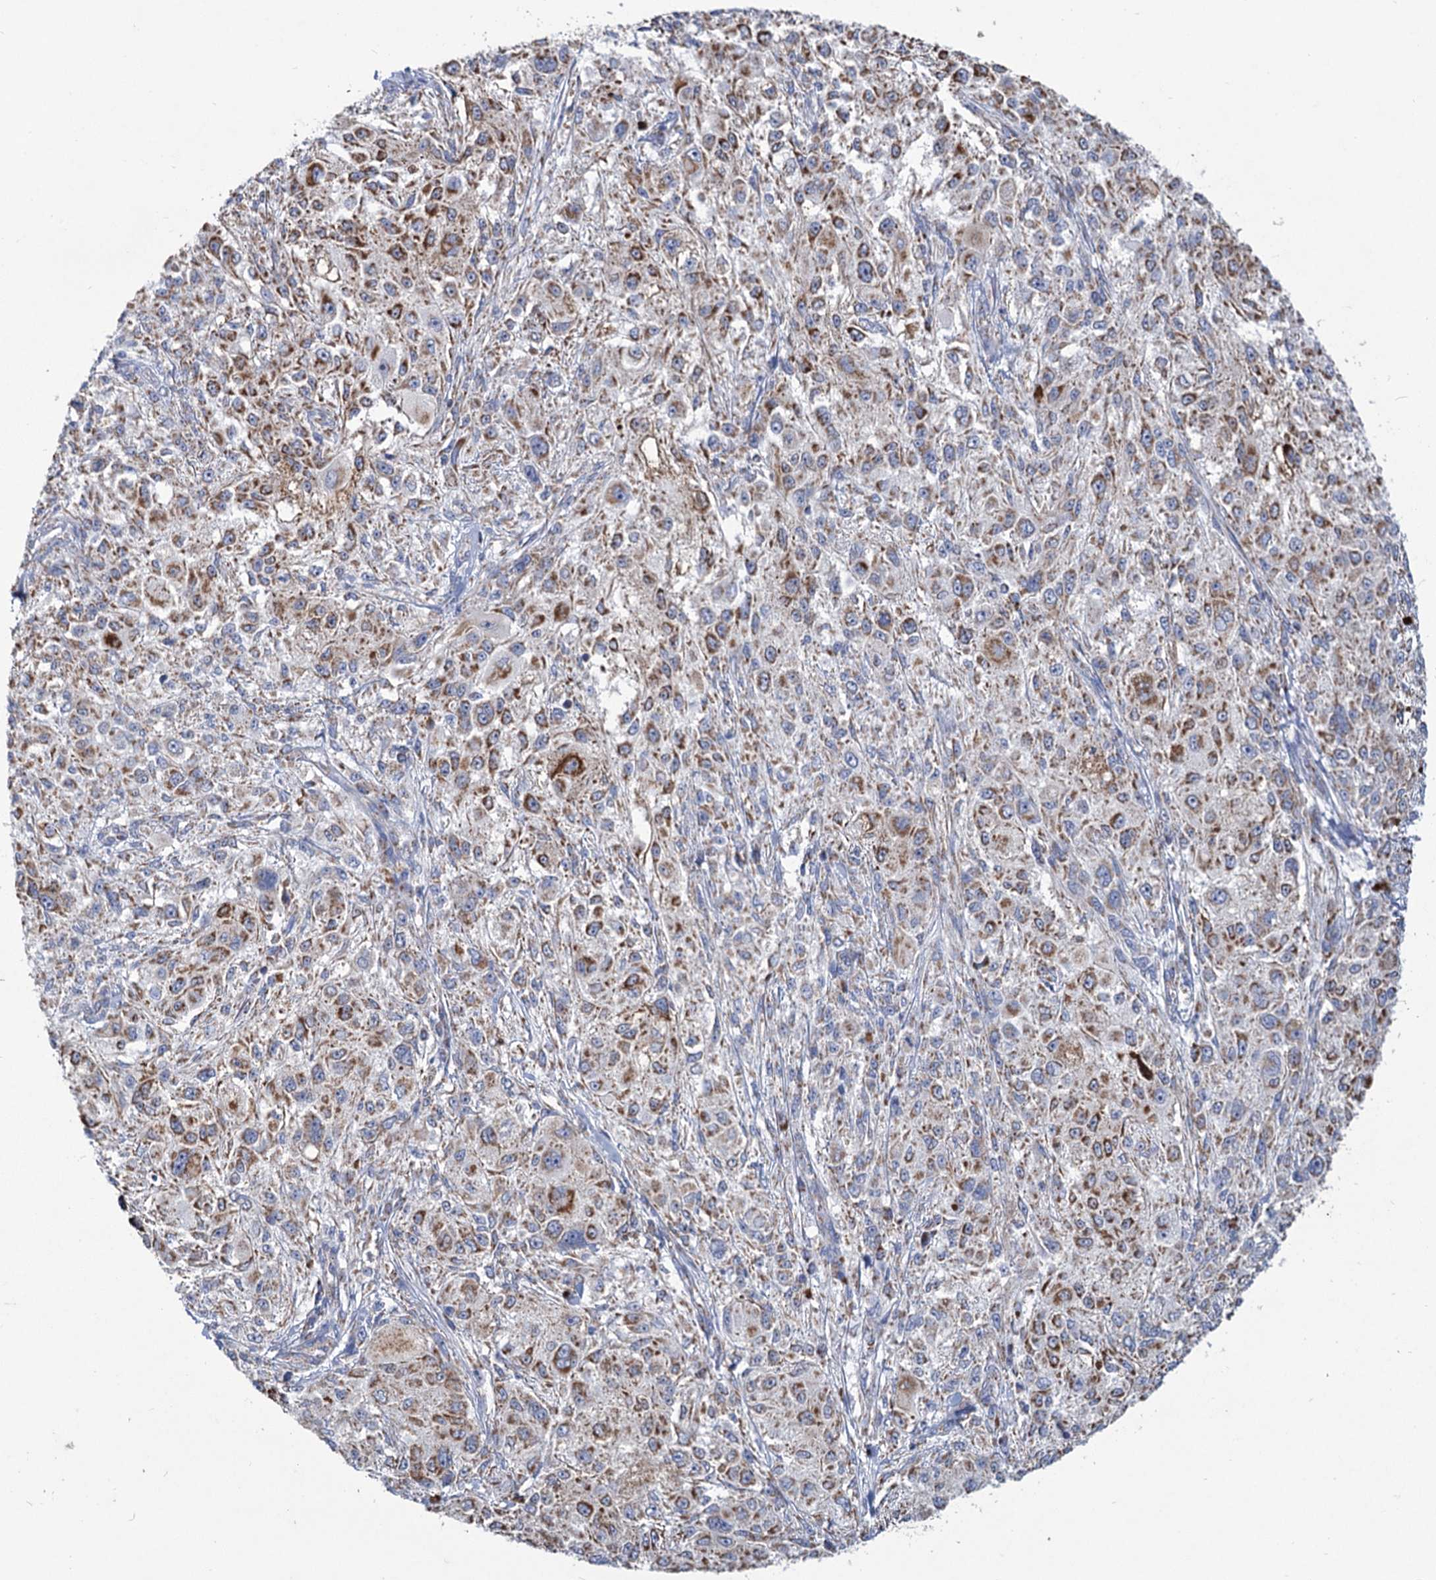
{"staining": {"intensity": "moderate", "quantity": ">75%", "location": "cytoplasmic/membranous"}, "tissue": "melanoma", "cell_type": "Tumor cells", "image_type": "cancer", "snomed": [{"axis": "morphology", "description": "Necrosis, NOS"}, {"axis": "morphology", "description": "Malignant melanoma, NOS"}, {"axis": "topography", "description": "Skin"}], "caption": "A brown stain highlights moderate cytoplasmic/membranous staining of a protein in melanoma tumor cells.", "gene": "NDUFC2", "patient": {"sex": "female", "age": 87}}